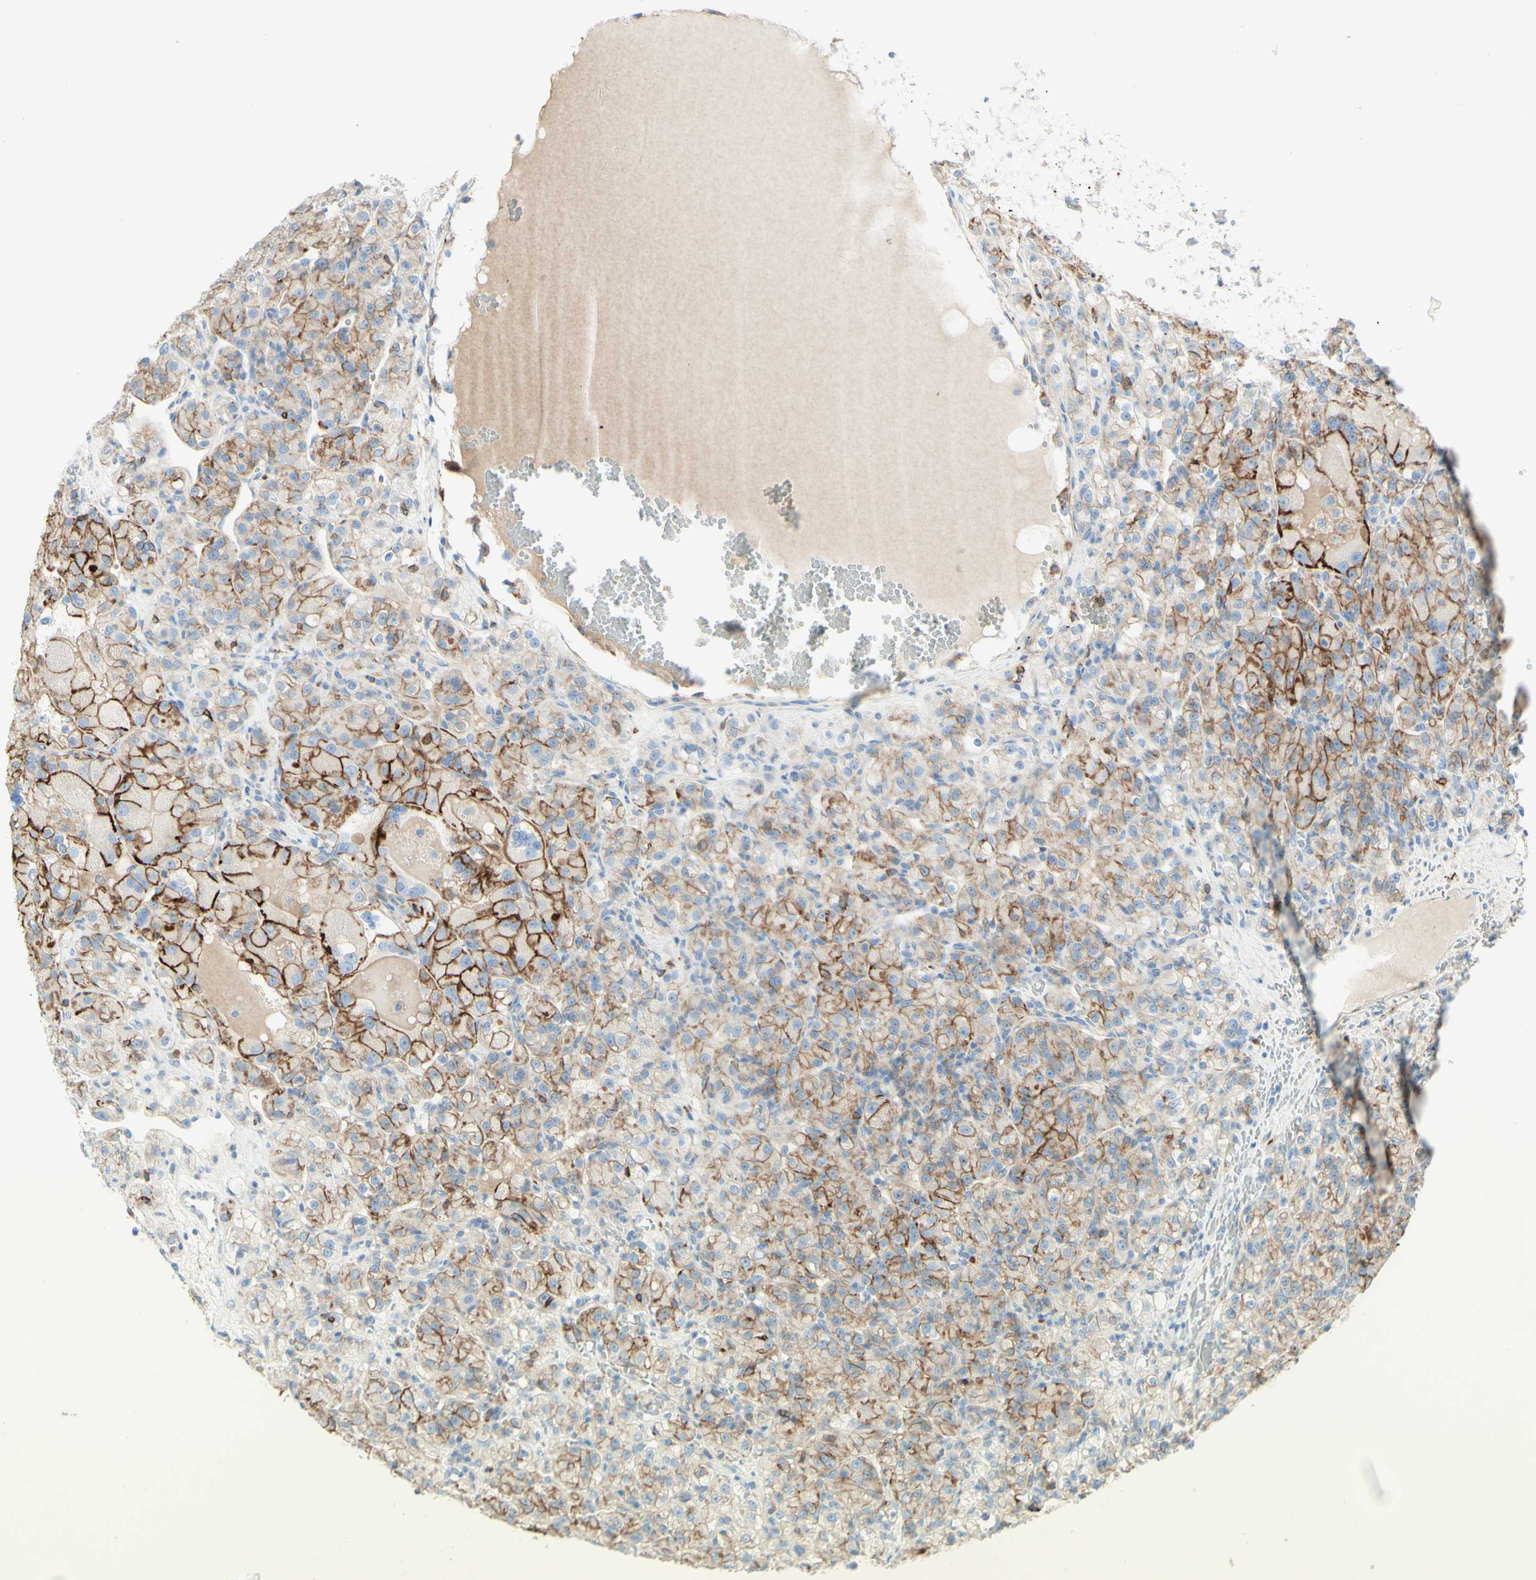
{"staining": {"intensity": "moderate", "quantity": "25%-75%", "location": "cytoplasmic/membranous"}, "tissue": "renal cancer", "cell_type": "Tumor cells", "image_type": "cancer", "snomed": [{"axis": "morphology", "description": "Adenocarcinoma, NOS"}, {"axis": "topography", "description": "Kidney"}], "caption": "The image demonstrates staining of renal cancer, revealing moderate cytoplasmic/membranous protein positivity (brown color) within tumor cells.", "gene": "ALCAM", "patient": {"sex": "male", "age": 61}}